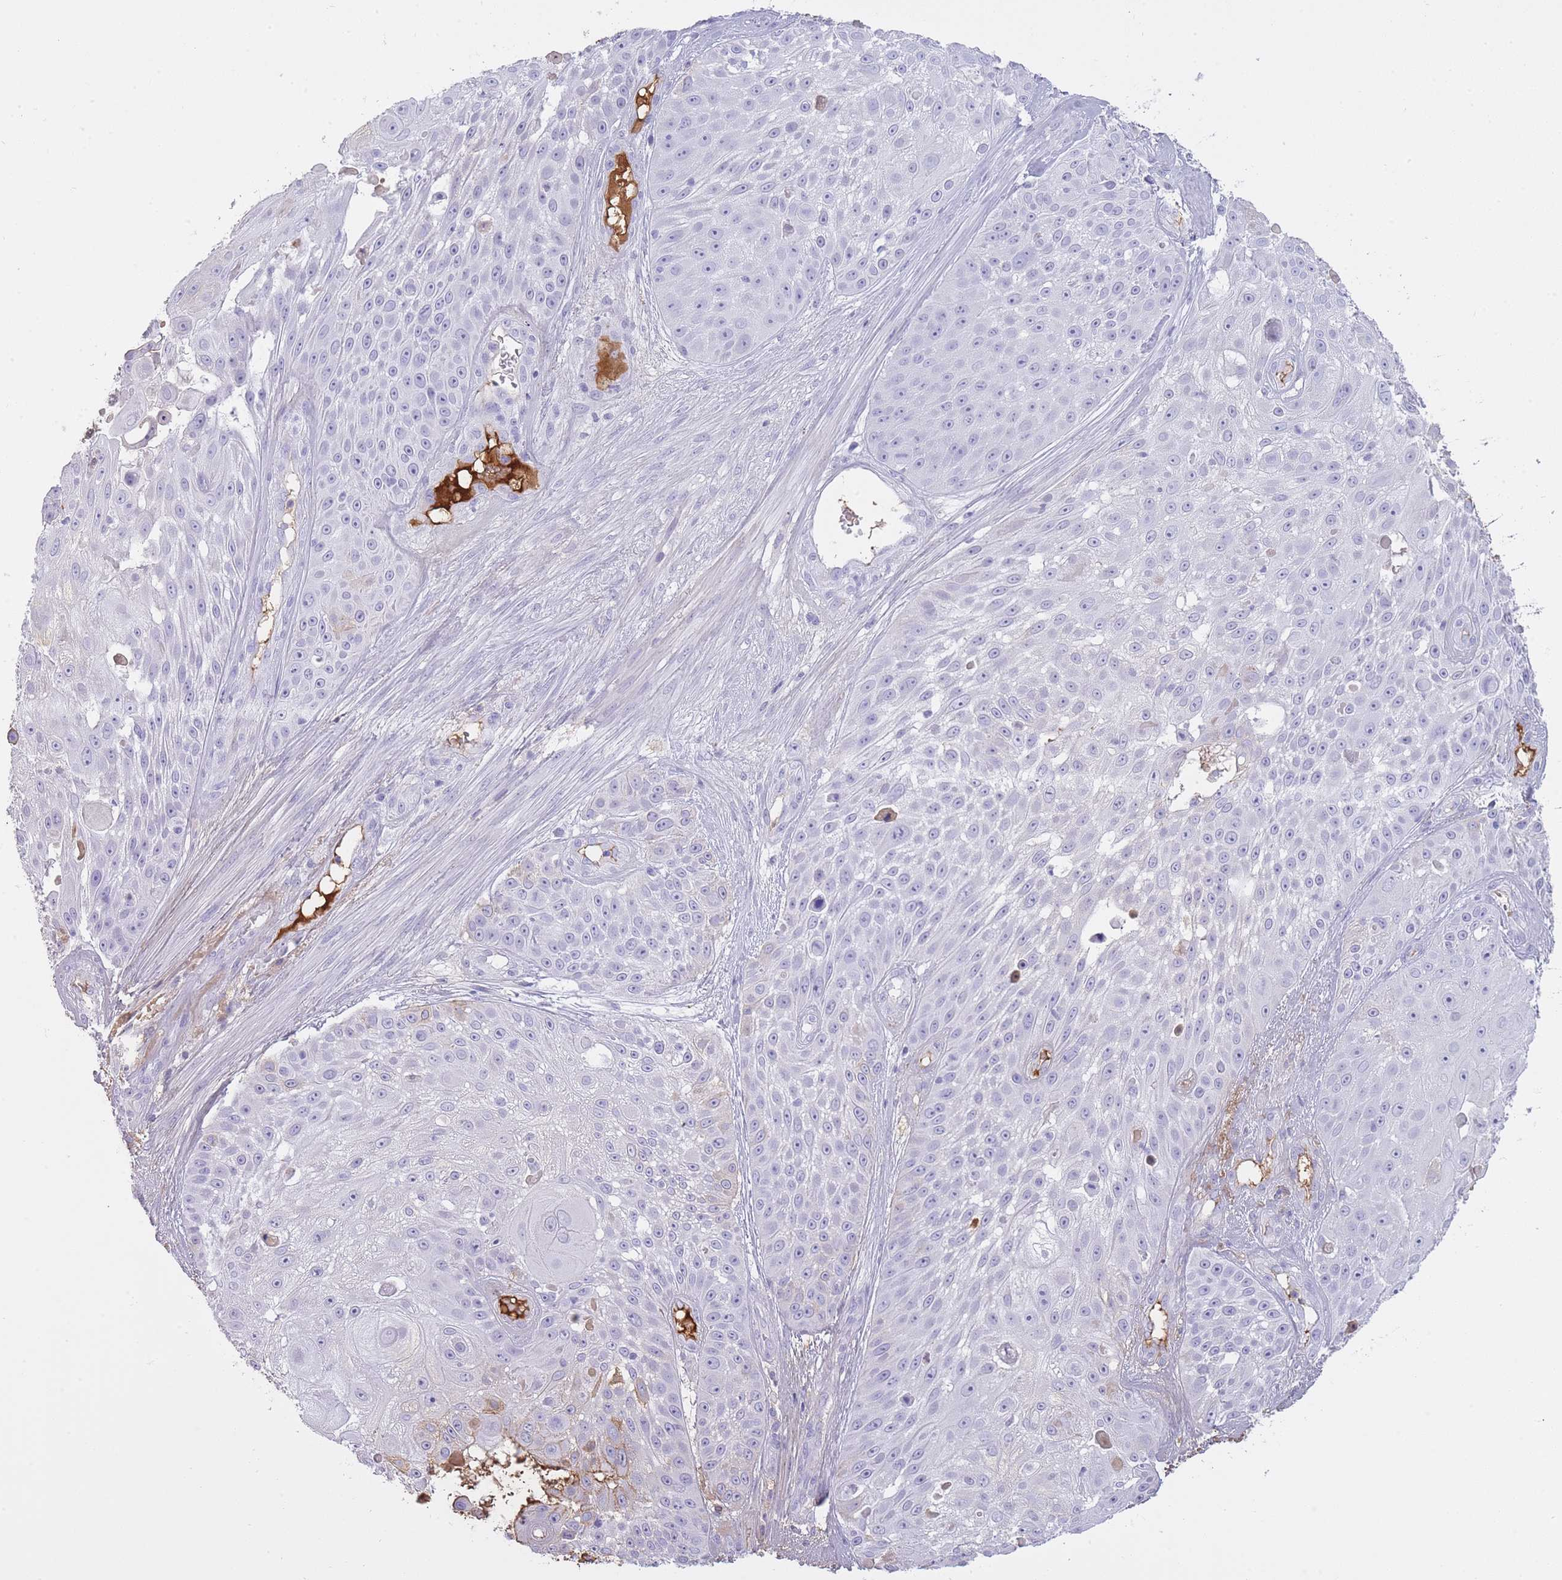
{"staining": {"intensity": "moderate", "quantity": "<25%", "location": "cytoplasmic/membranous"}, "tissue": "skin cancer", "cell_type": "Tumor cells", "image_type": "cancer", "snomed": [{"axis": "morphology", "description": "Squamous cell carcinoma, NOS"}, {"axis": "topography", "description": "Skin"}], "caption": "Tumor cells exhibit low levels of moderate cytoplasmic/membranous positivity in approximately <25% of cells in human skin cancer. Using DAB (brown) and hematoxylin (blue) stains, captured at high magnification using brightfield microscopy.", "gene": "AP3S2", "patient": {"sex": "female", "age": 86}}